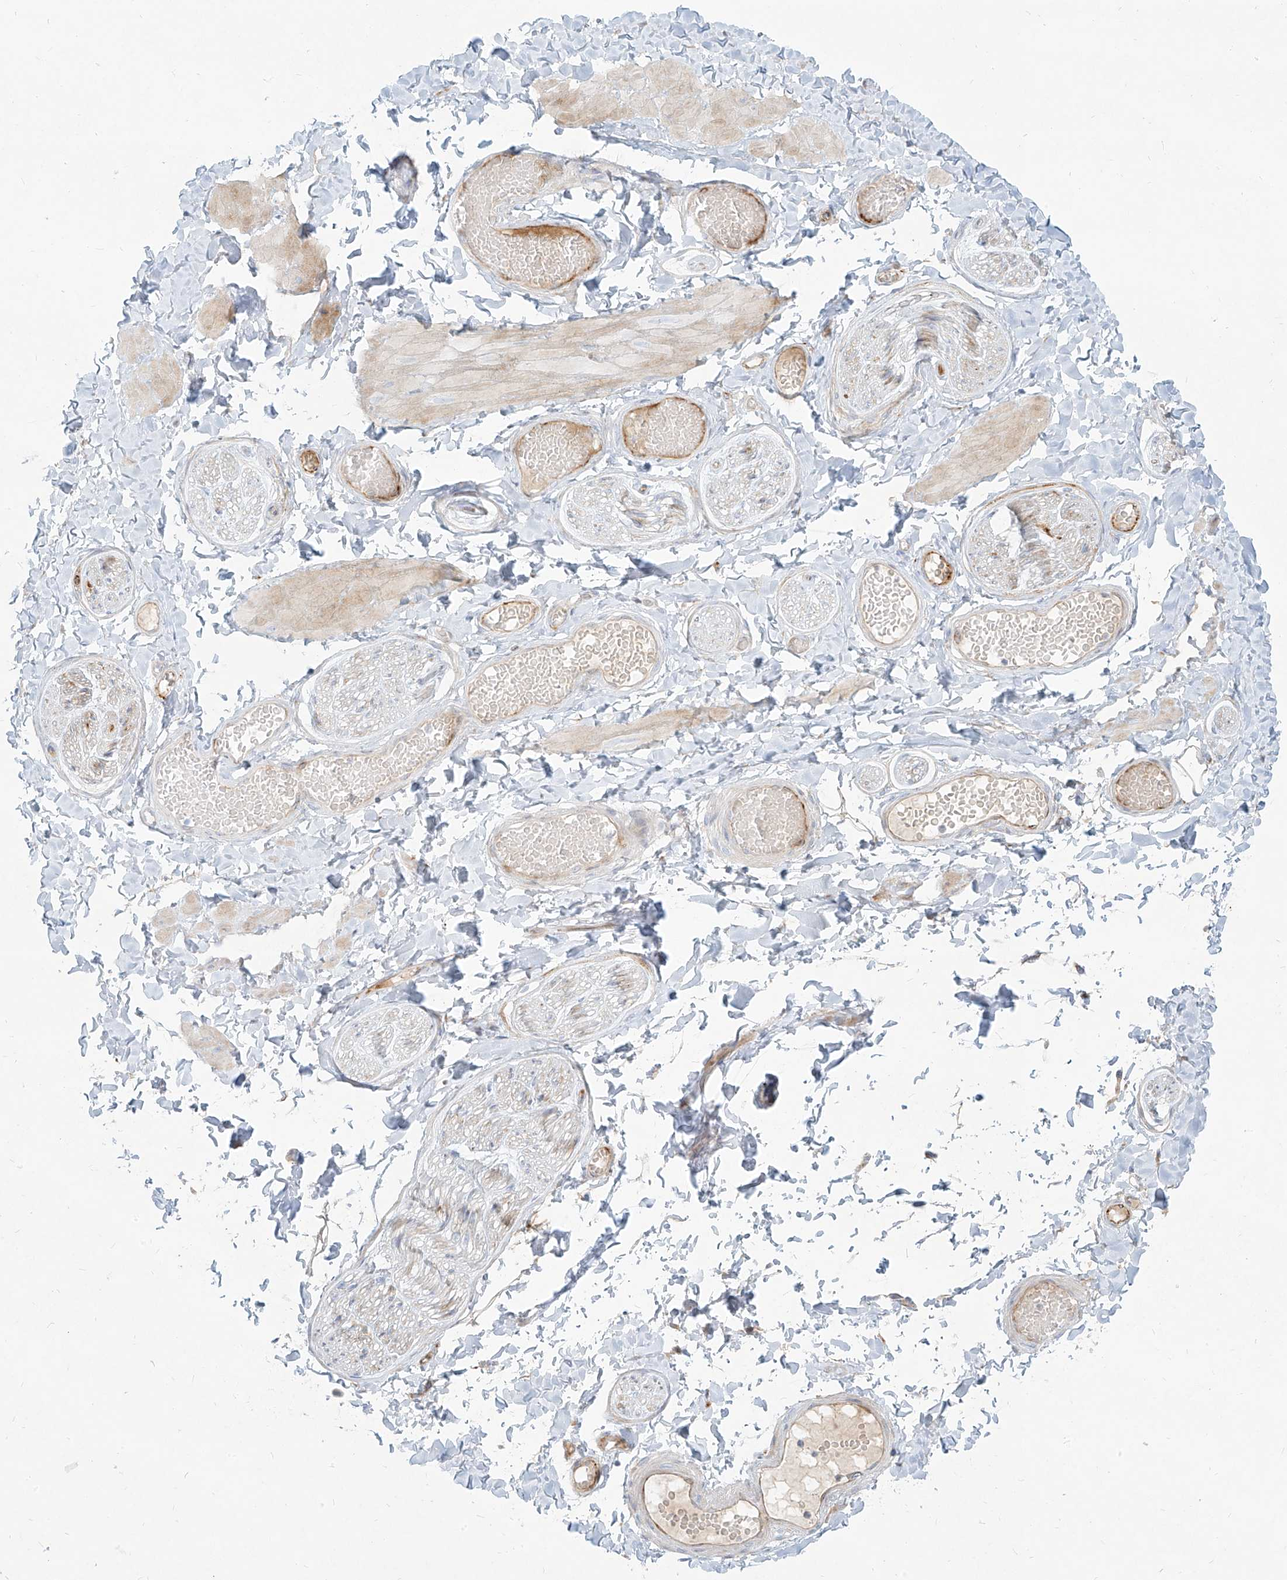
{"staining": {"intensity": "negative", "quantity": "none", "location": "none"}, "tissue": "adipose tissue", "cell_type": "Adipocytes", "image_type": "normal", "snomed": [{"axis": "morphology", "description": "Normal tissue, NOS"}, {"axis": "topography", "description": "Adipose tissue"}, {"axis": "topography", "description": "Vascular tissue"}, {"axis": "topography", "description": "Peripheral nerve tissue"}], "caption": "Immunohistochemistry (IHC) image of benign adipose tissue stained for a protein (brown), which displays no expression in adipocytes. (Immunohistochemistry (IHC), brightfield microscopy, high magnification).", "gene": "MTX2", "patient": {"sex": "male", "age": 25}}